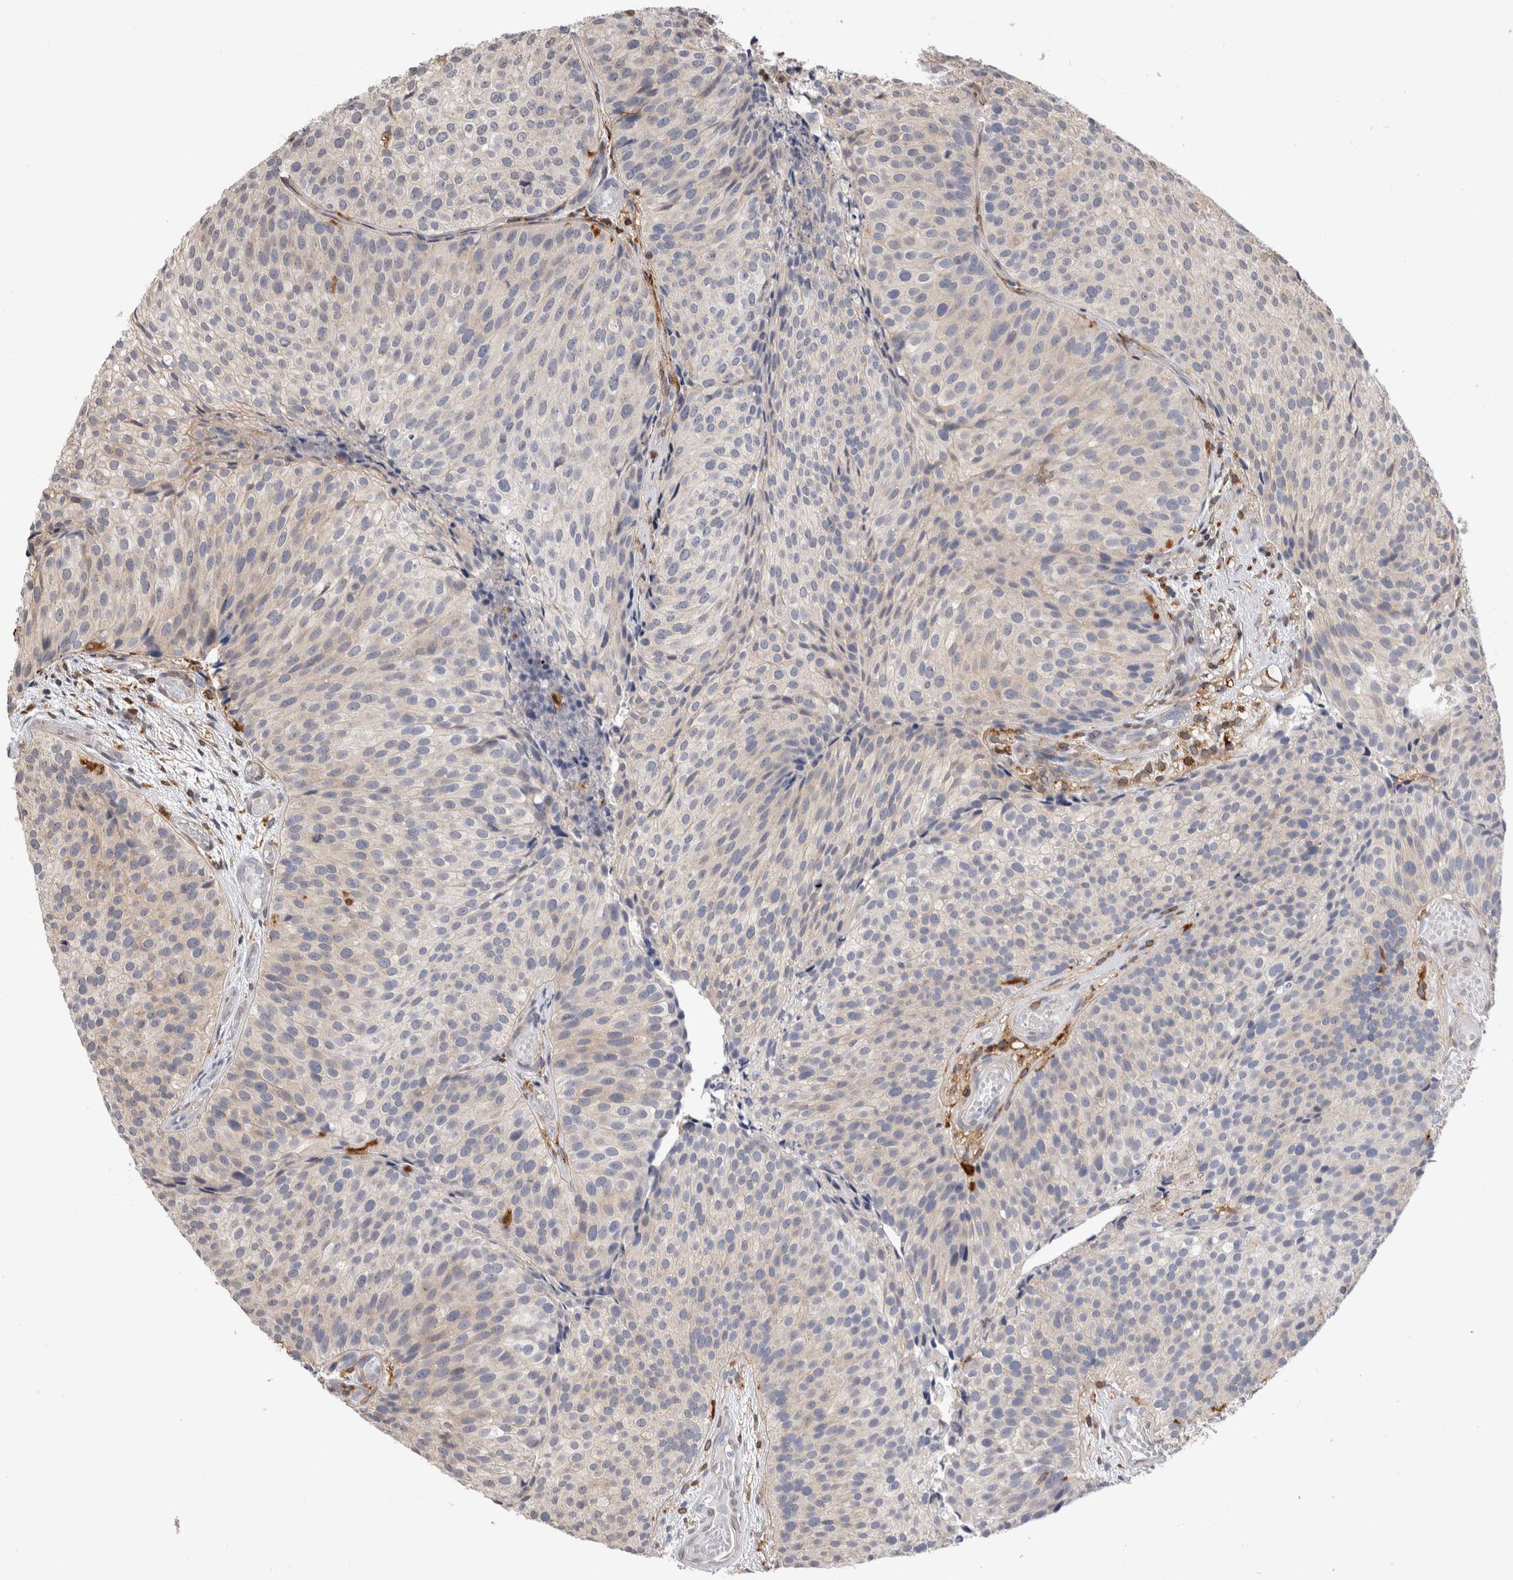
{"staining": {"intensity": "negative", "quantity": "none", "location": "none"}, "tissue": "urothelial cancer", "cell_type": "Tumor cells", "image_type": "cancer", "snomed": [{"axis": "morphology", "description": "Urothelial carcinoma, Low grade"}, {"axis": "topography", "description": "Urinary bladder"}], "caption": "An immunohistochemistry micrograph of urothelial carcinoma (low-grade) is shown. There is no staining in tumor cells of urothelial carcinoma (low-grade).", "gene": "CCDC88B", "patient": {"sex": "male", "age": 86}}